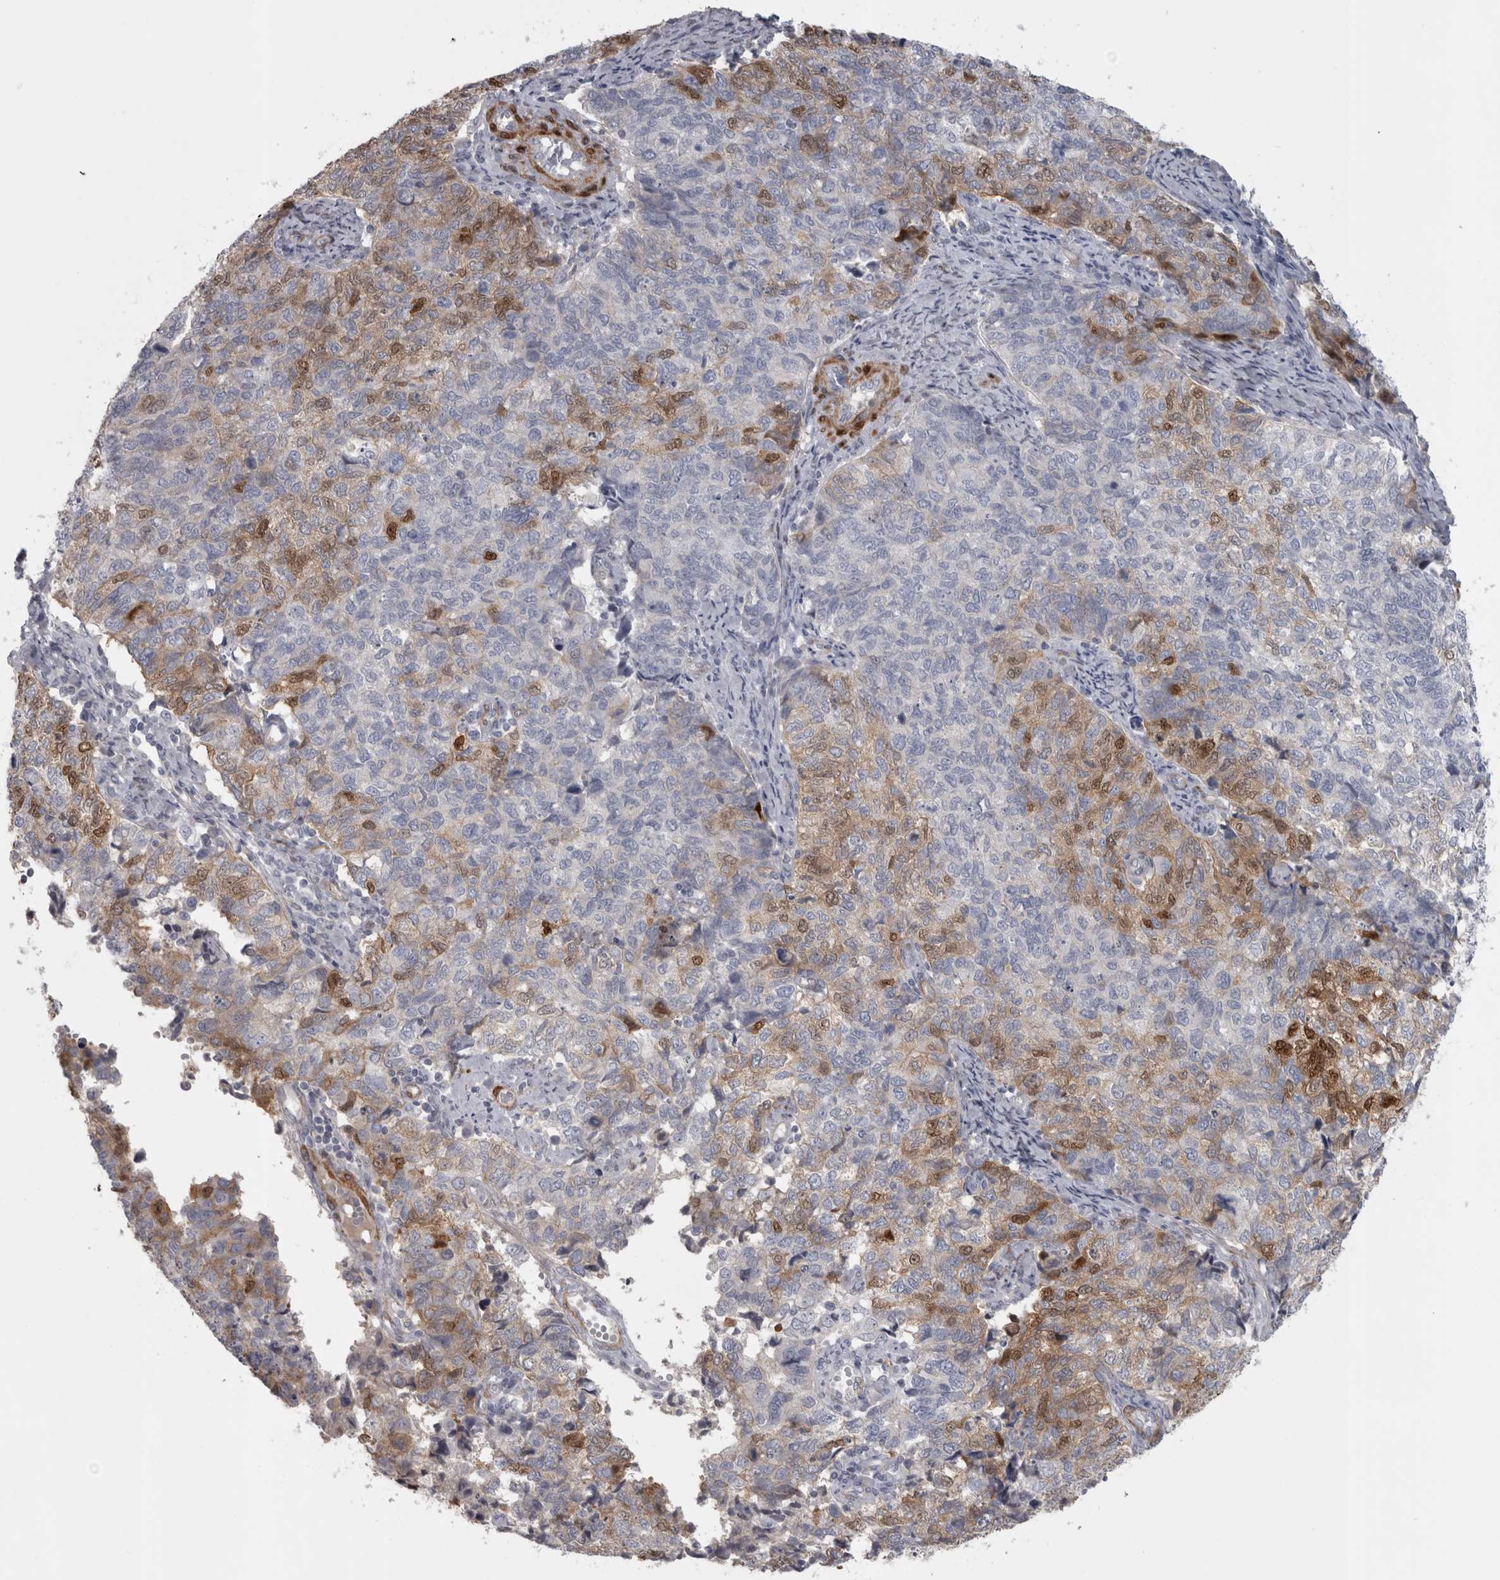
{"staining": {"intensity": "moderate", "quantity": "<25%", "location": "nuclear"}, "tissue": "cervical cancer", "cell_type": "Tumor cells", "image_type": "cancer", "snomed": [{"axis": "morphology", "description": "Squamous cell carcinoma, NOS"}, {"axis": "topography", "description": "Cervix"}], "caption": "Human squamous cell carcinoma (cervical) stained with a brown dye demonstrates moderate nuclear positive staining in approximately <25% of tumor cells.", "gene": "PPP1R12B", "patient": {"sex": "female", "age": 63}}